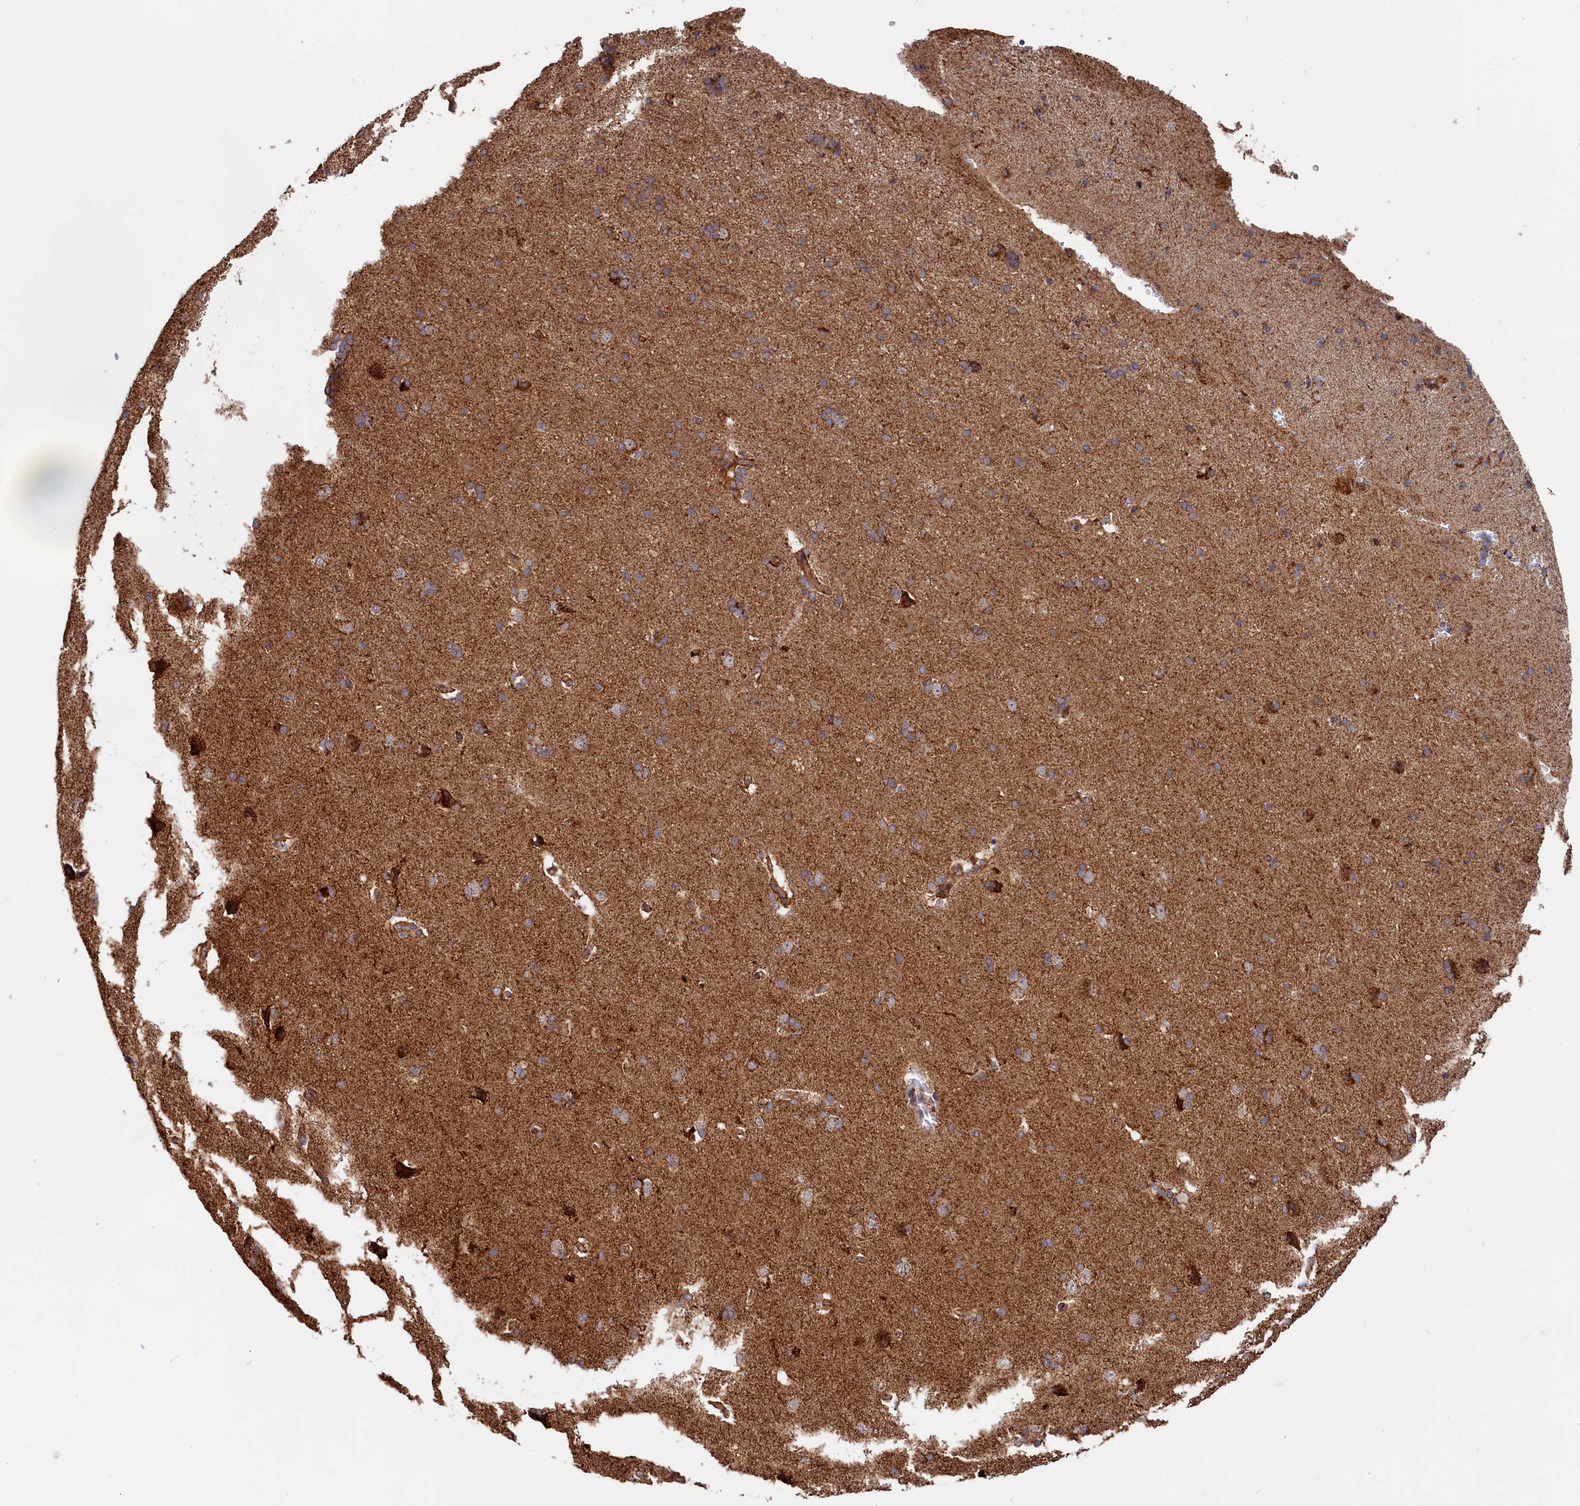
{"staining": {"intensity": "moderate", "quantity": ">75%", "location": "cytoplasmic/membranous"}, "tissue": "cerebral cortex", "cell_type": "Endothelial cells", "image_type": "normal", "snomed": [{"axis": "morphology", "description": "Normal tissue, NOS"}, {"axis": "topography", "description": "Cerebral cortex"}], "caption": "A medium amount of moderate cytoplasmic/membranous positivity is appreciated in about >75% of endothelial cells in benign cerebral cortex.", "gene": "MACROD1", "patient": {"sex": "male", "age": 62}}